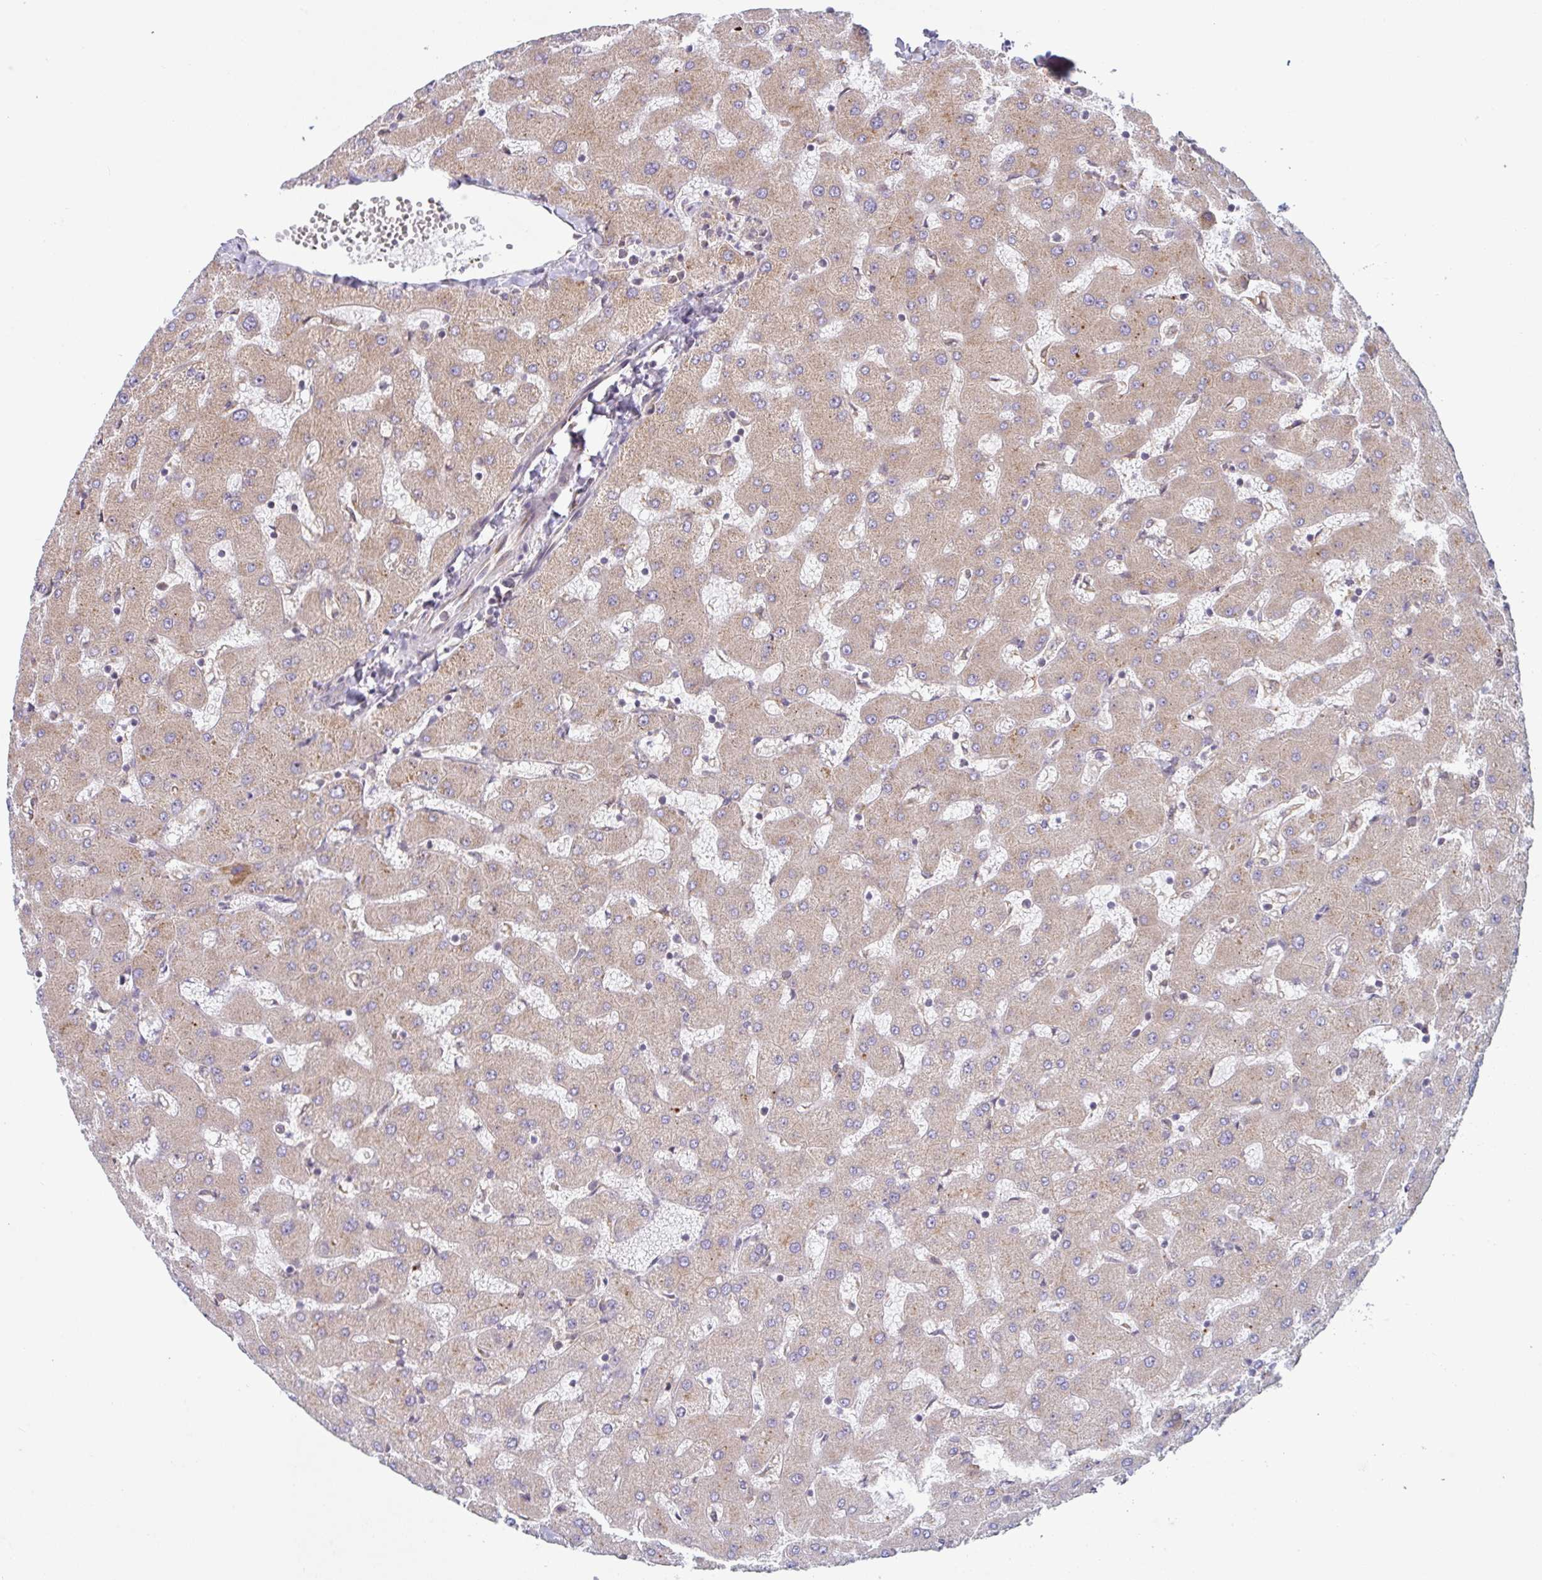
{"staining": {"intensity": "strong", "quantity": "25%-75%", "location": "cytoplasmic/membranous"}, "tissue": "liver", "cell_type": "Cholangiocytes", "image_type": "normal", "snomed": [{"axis": "morphology", "description": "Normal tissue, NOS"}, {"axis": "topography", "description": "Liver"}], "caption": "About 25%-75% of cholangiocytes in normal liver exhibit strong cytoplasmic/membranous protein staining as visualized by brown immunohistochemical staining.", "gene": "RIT1", "patient": {"sex": "female", "age": 63}}